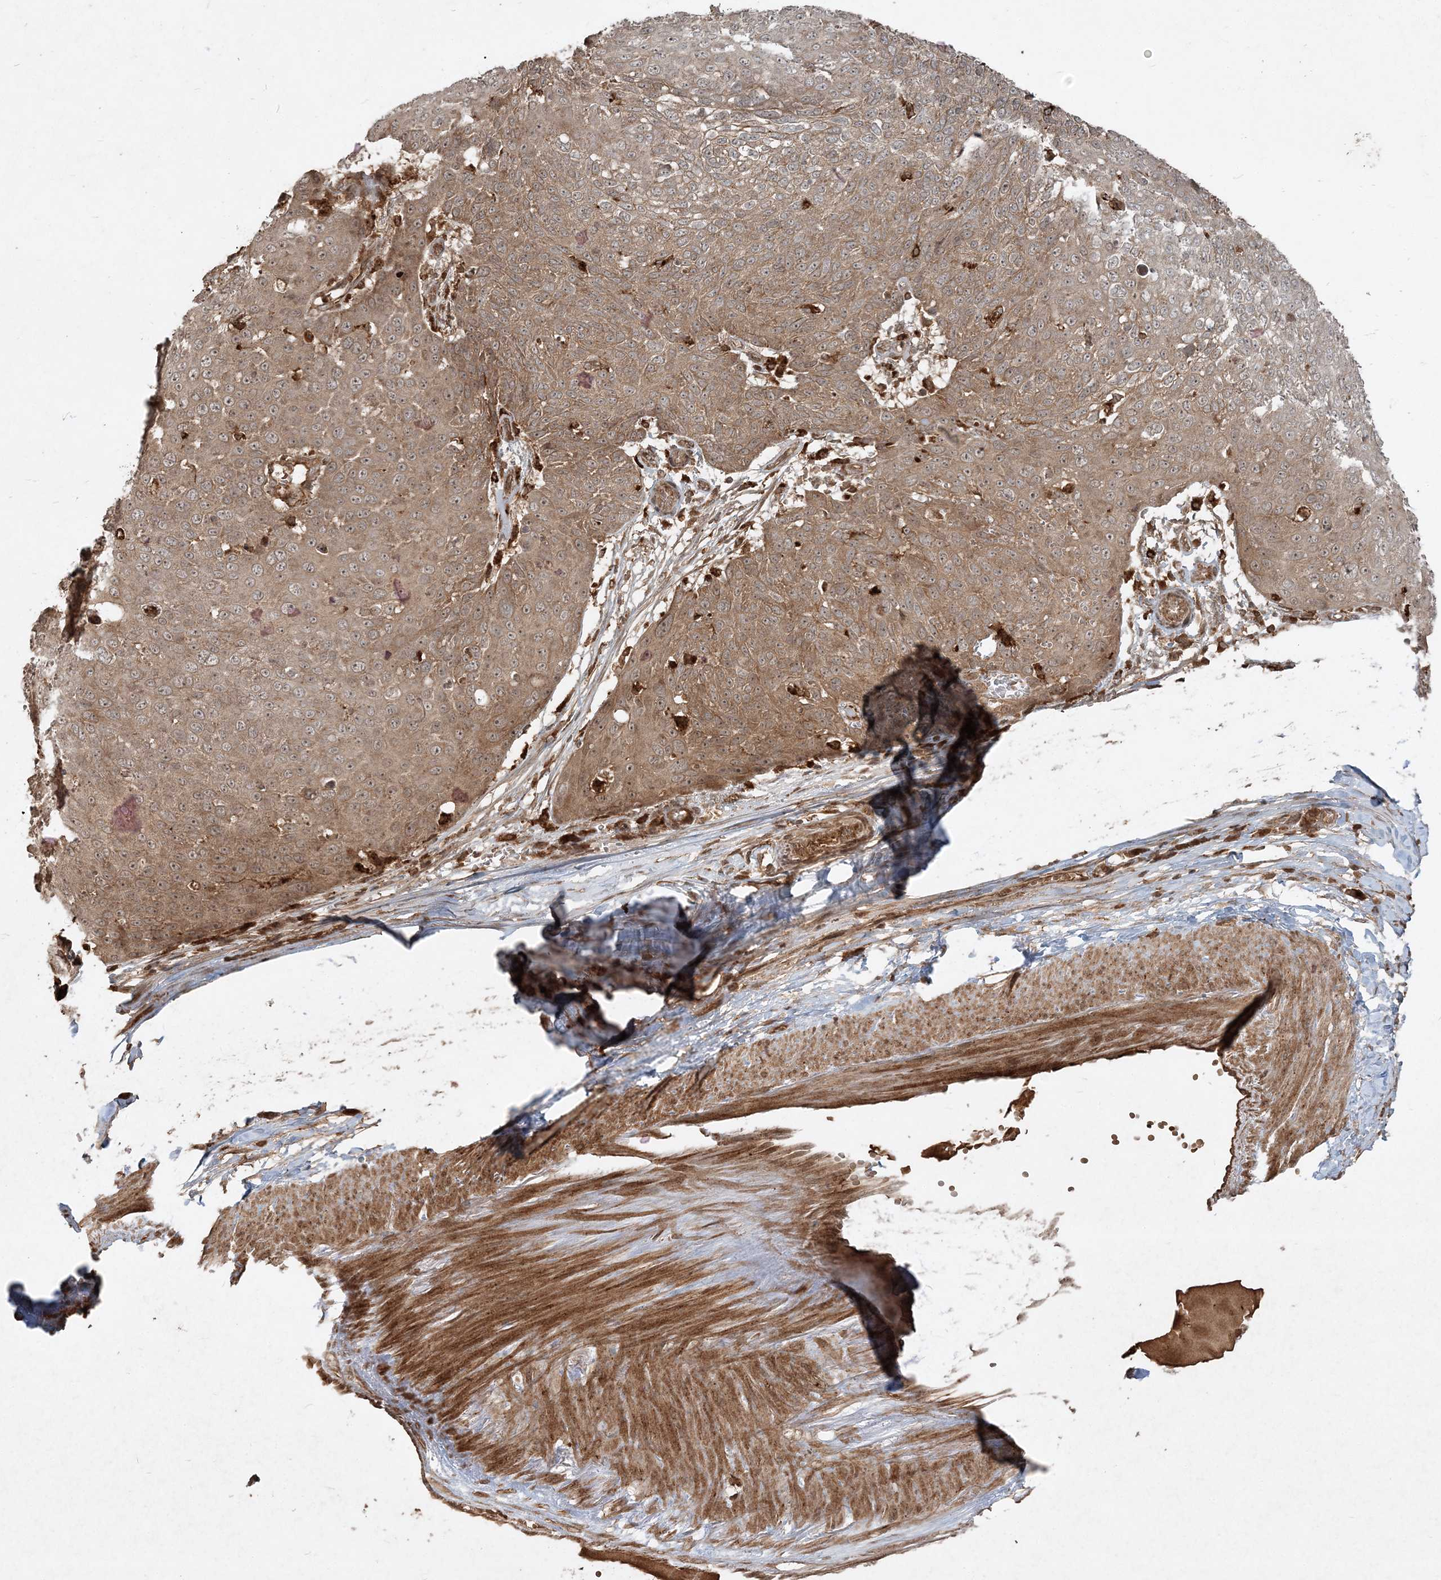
{"staining": {"intensity": "moderate", "quantity": "<25%", "location": "cytoplasmic/membranous"}, "tissue": "skin cancer", "cell_type": "Tumor cells", "image_type": "cancer", "snomed": [{"axis": "morphology", "description": "Squamous cell carcinoma, NOS"}, {"axis": "topography", "description": "Skin"}], "caption": "Human skin squamous cell carcinoma stained with a protein marker displays moderate staining in tumor cells.", "gene": "NARS1", "patient": {"sex": "male", "age": 71}}